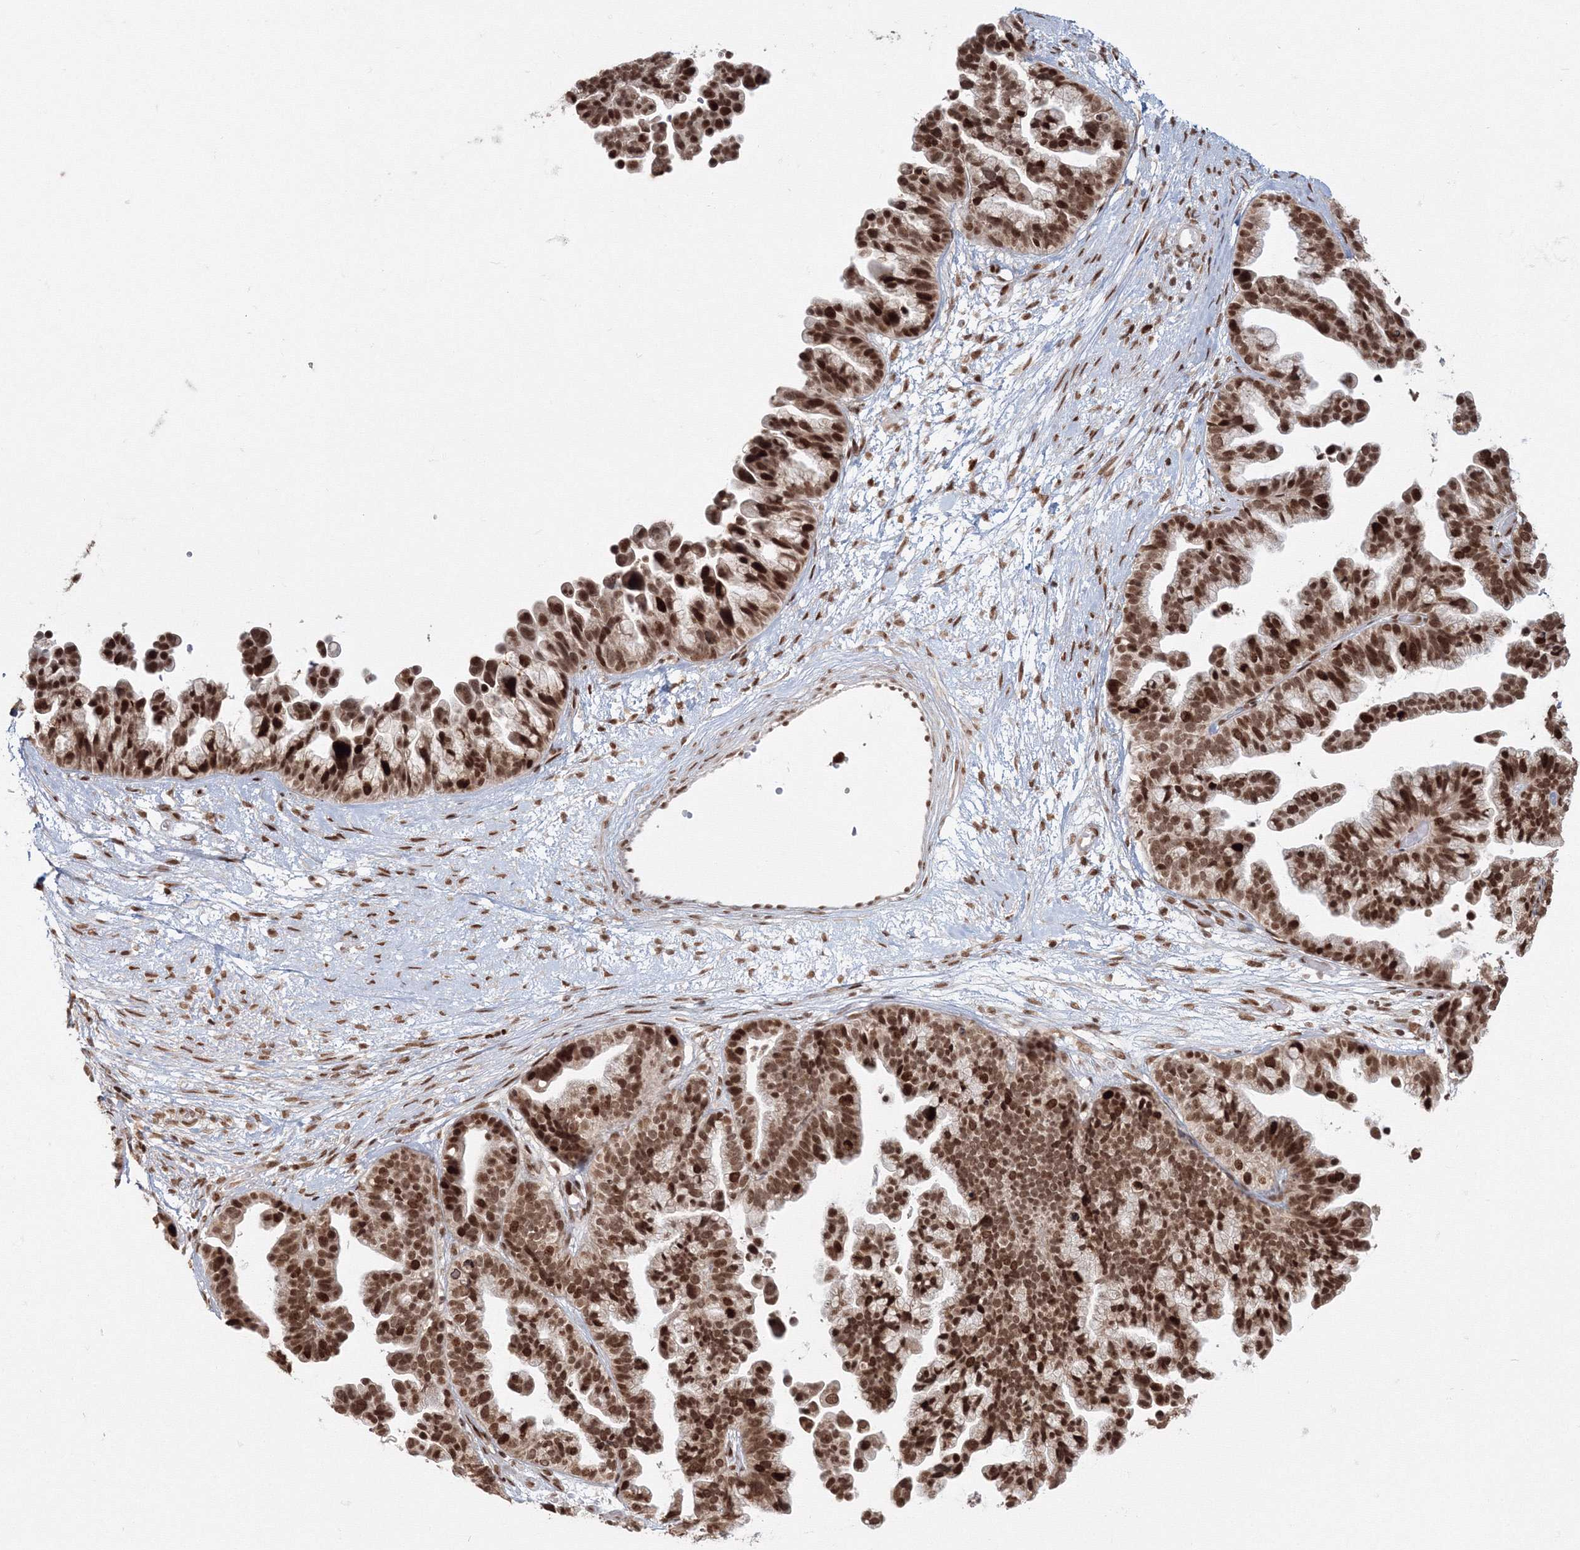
{"staining": {"intensity": "strong", "quantity": ">75%", "location": "nuclear"}, "tissue": "ovarian cancer", "cell_type": "Tumor cells", "image_type": "cancer", "snomed": [{"axis": "morphology", "description": "Cystadenocarcinoma, serous, NOS"}, {"axis": "topography", "description": "Ovary"}], "caption": "Brown immunohistochemical staining in human ovarian cancer (serous cystadenocarcinoma) demonstrates strong nuclear expression in approximately >75% of tumor cells. (IHC, brightfield microscopy, high magnification).", "gene": "KIF20A", "patient": {"sex": "female", "age": 56}}